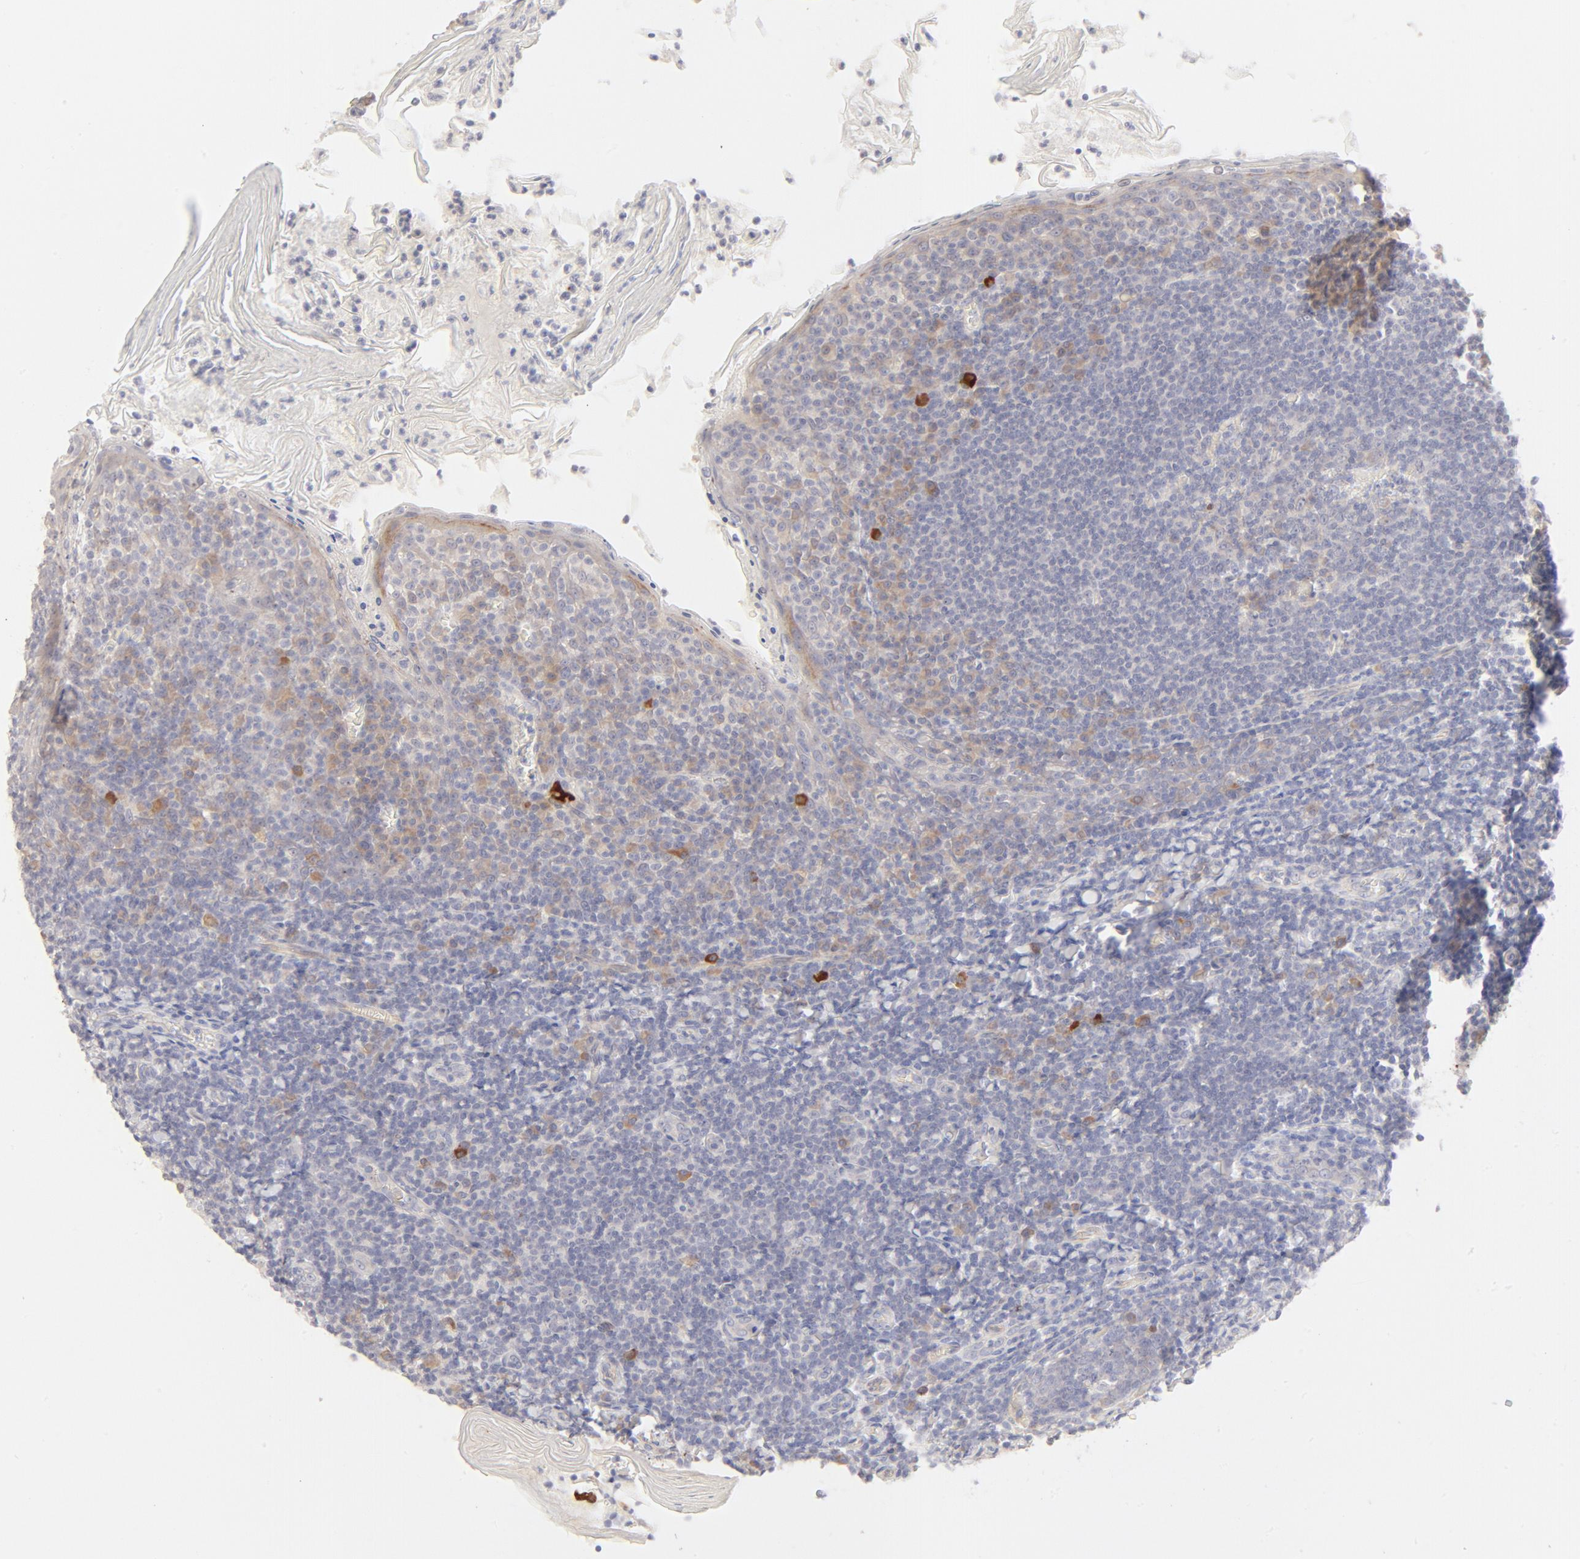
{"staining": {"intensity": "negative", "quantity": "none", "location": "none"}, "tissue": "tonsil", "cell_type": "Germinal center cells", "image_type": "normal", "snomed": [{"axis": "morphology", "description": "Normal tissue, NOS"}, {"axis": "topography", "description": "Tonsil"}], "caption": "An immunohistochemistry photomicrograph of benign tonsil is shown. There is no staining in germinal center cells of tonsil. The staining is performed using DAB (3,3'-diaminobenzidine) brown chromogen with nuclei counter-stained in using hematoxylin.", "gene": "NKX2", "patient": {"sex": "male", "age": 31}}